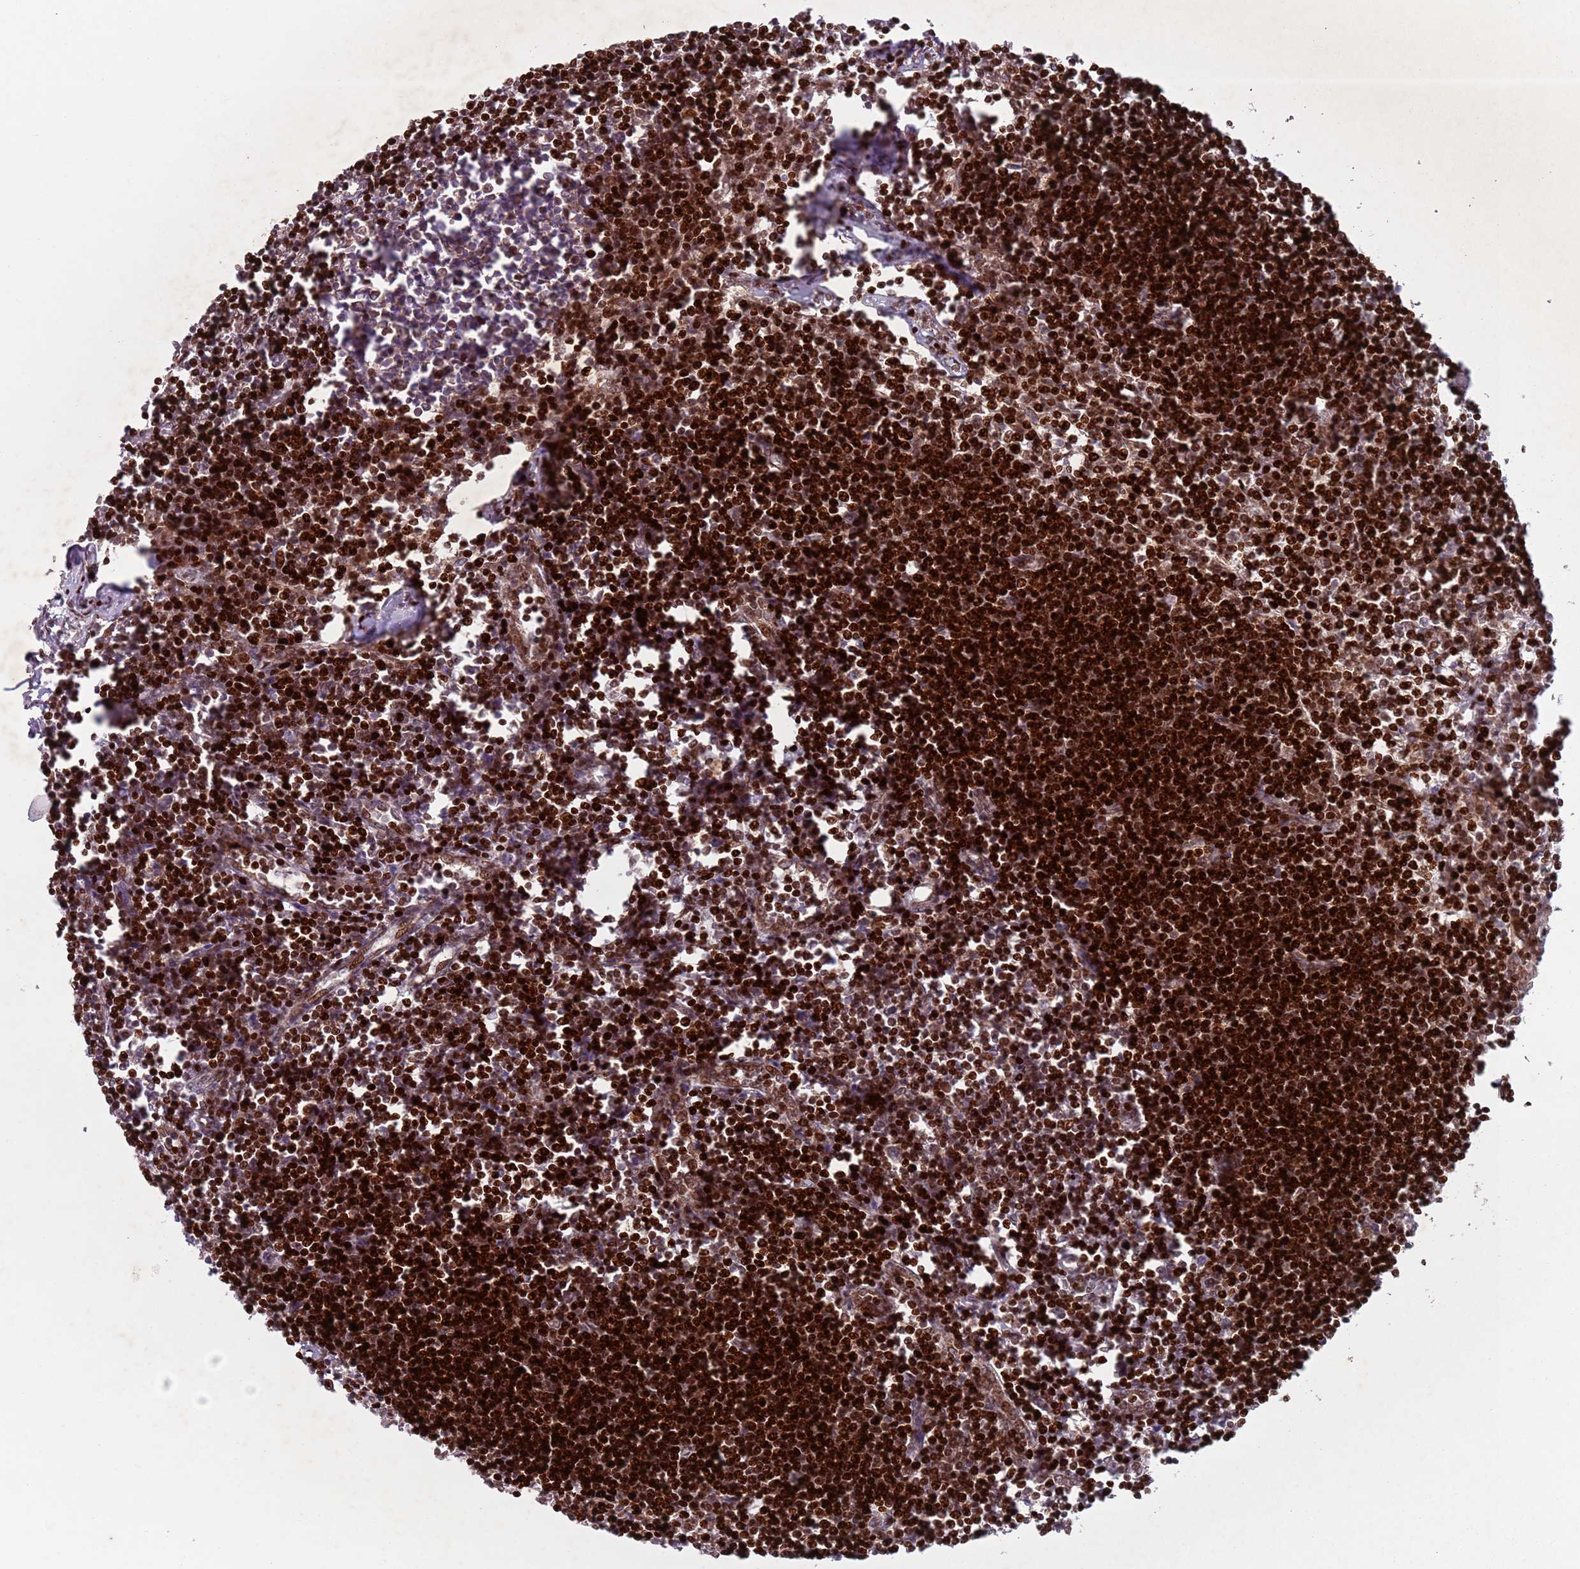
{"staining": {"intensity": "strong", "quantity": "25%-75%", "location": "nuclear"}, "tissue": "lymph node", "cell_type": "Germinal center cells", "image_type": "normal", "snomed": [{"axis": "morphology", "description": "Normal tissue, NOS"}, {"axis": "morphology", "description": "Malignant melanoma, Metastatic site"}, {"axis": "topography", "description": "Lymph node"}], "caption": "Strong nuclear expression is appreciated in approximately 25%-75% of germinal center cells in unremarkable lymph node. (DAB = brown stain, brightfield microscopy at high magnification).", "gene": "HNRNPLL", "patient": {"sex": "male", "age": 41}}